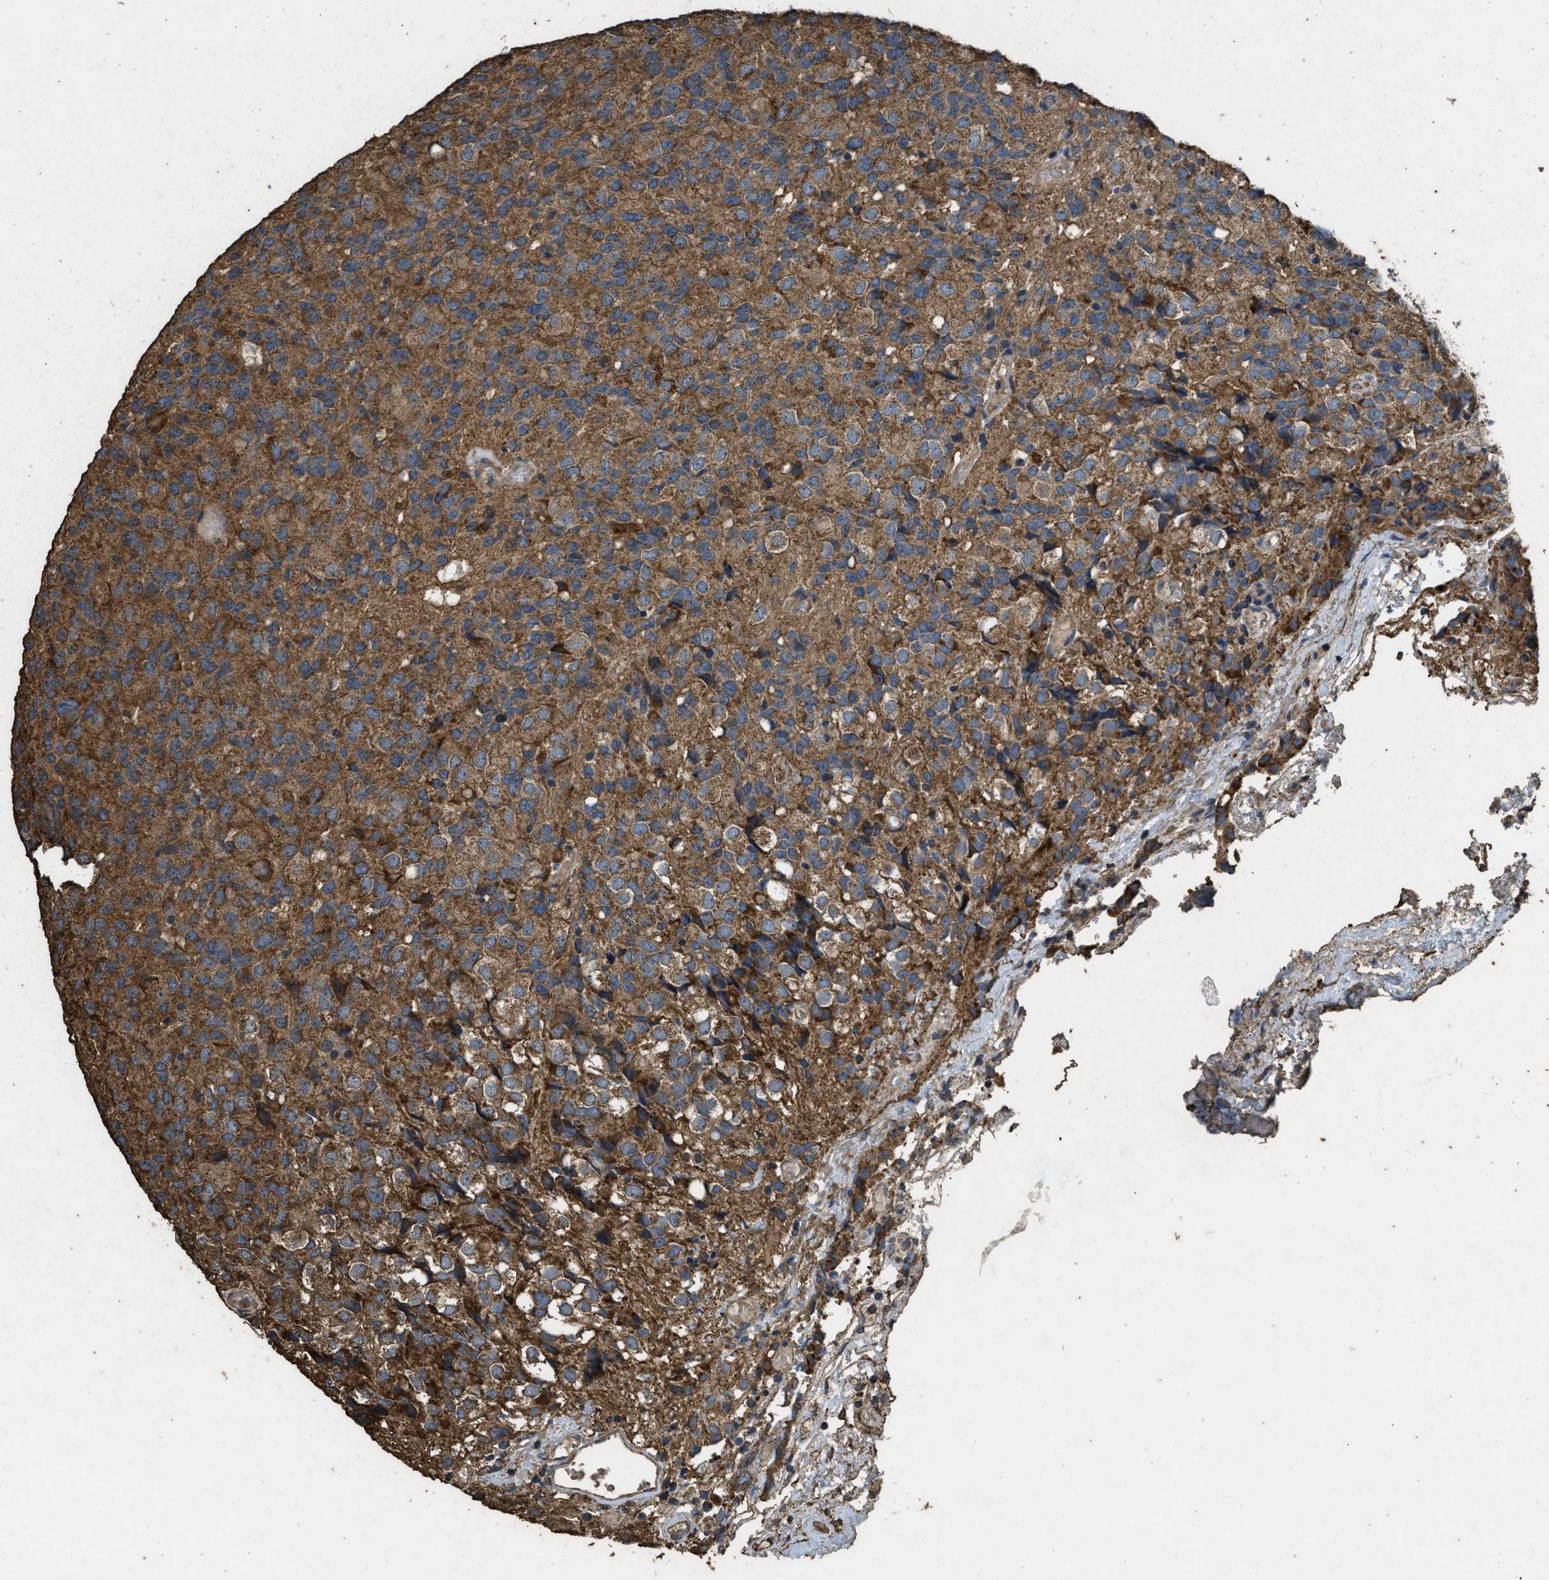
{"staining": {"intensity": "strong", "quantity": ">75%", "location": "cytoplasmic/membranous"}, "tissue": "glioma", "cell_type": "Tumor cells", "image_type": "cancer", "snomed": [{"axis": "morphology", "description": "Glioma, malignant, High grade"}, {"axis": "topography", "description": "Brain"}], "caption": "Tumor cells reveal high levels of strong cytoplasmic/membranous staining in about >75% of cells in glioma.", "gene": "CYRIA", "patient": {"sex": "male", "age": 32}}